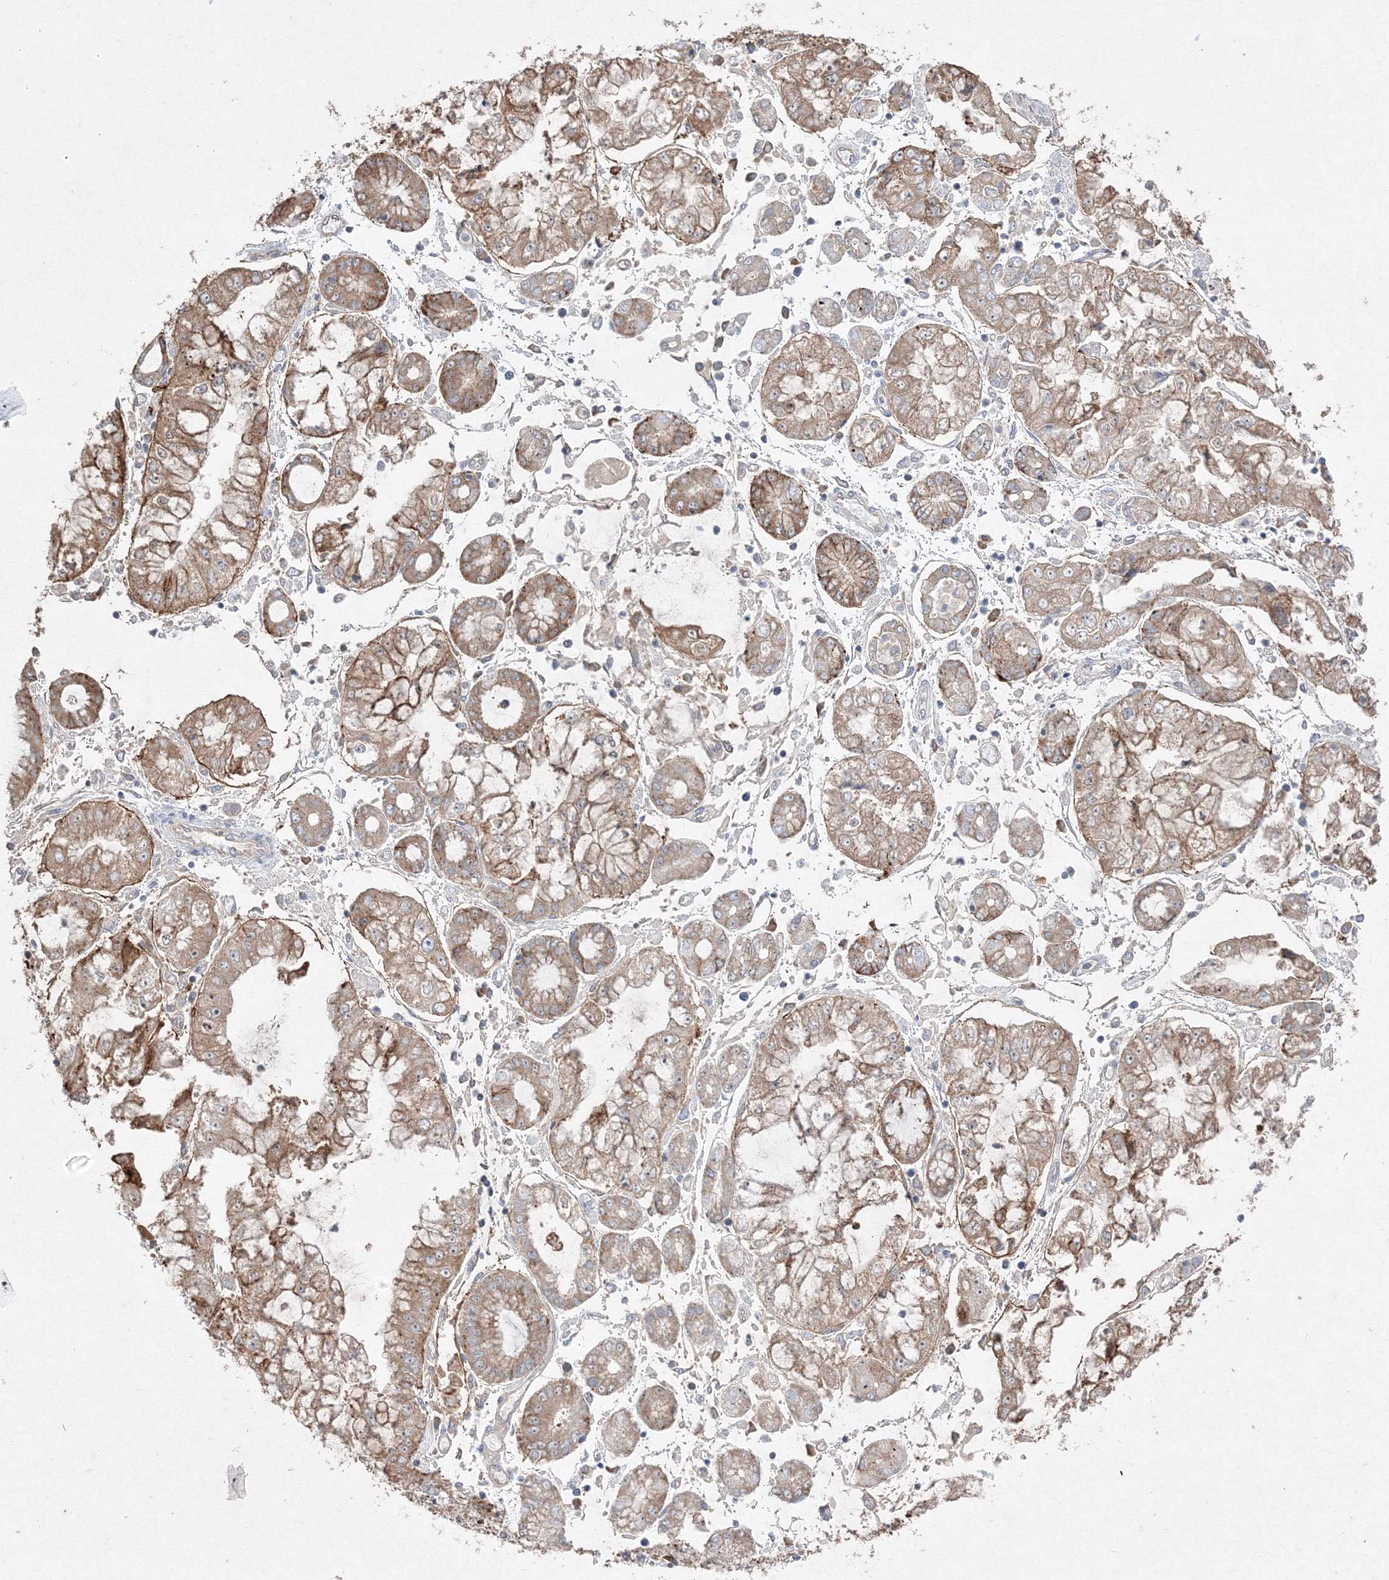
{"staining": {"intensity": "moderate", "quantity": ">75%", "location": "cytoplasmic/membranous"}, "tissue": "stomach cancer", "cell_type": "Tumor cells", "image_type": "cancer", "snomed": [{"axis": "morphology", "description": "Adenocarcinoma, NOS"}, {"axis": "topography", "description": "Stomach"}], "caption": "High-power microscopy captured an immunohistochemistry image of stomach cancer, revealing moderate cytoplasmic/membranous staining in about >75% of tumor cells.", "gene": "FBXL8", "patient": {"sex": "male", "age": 76}}